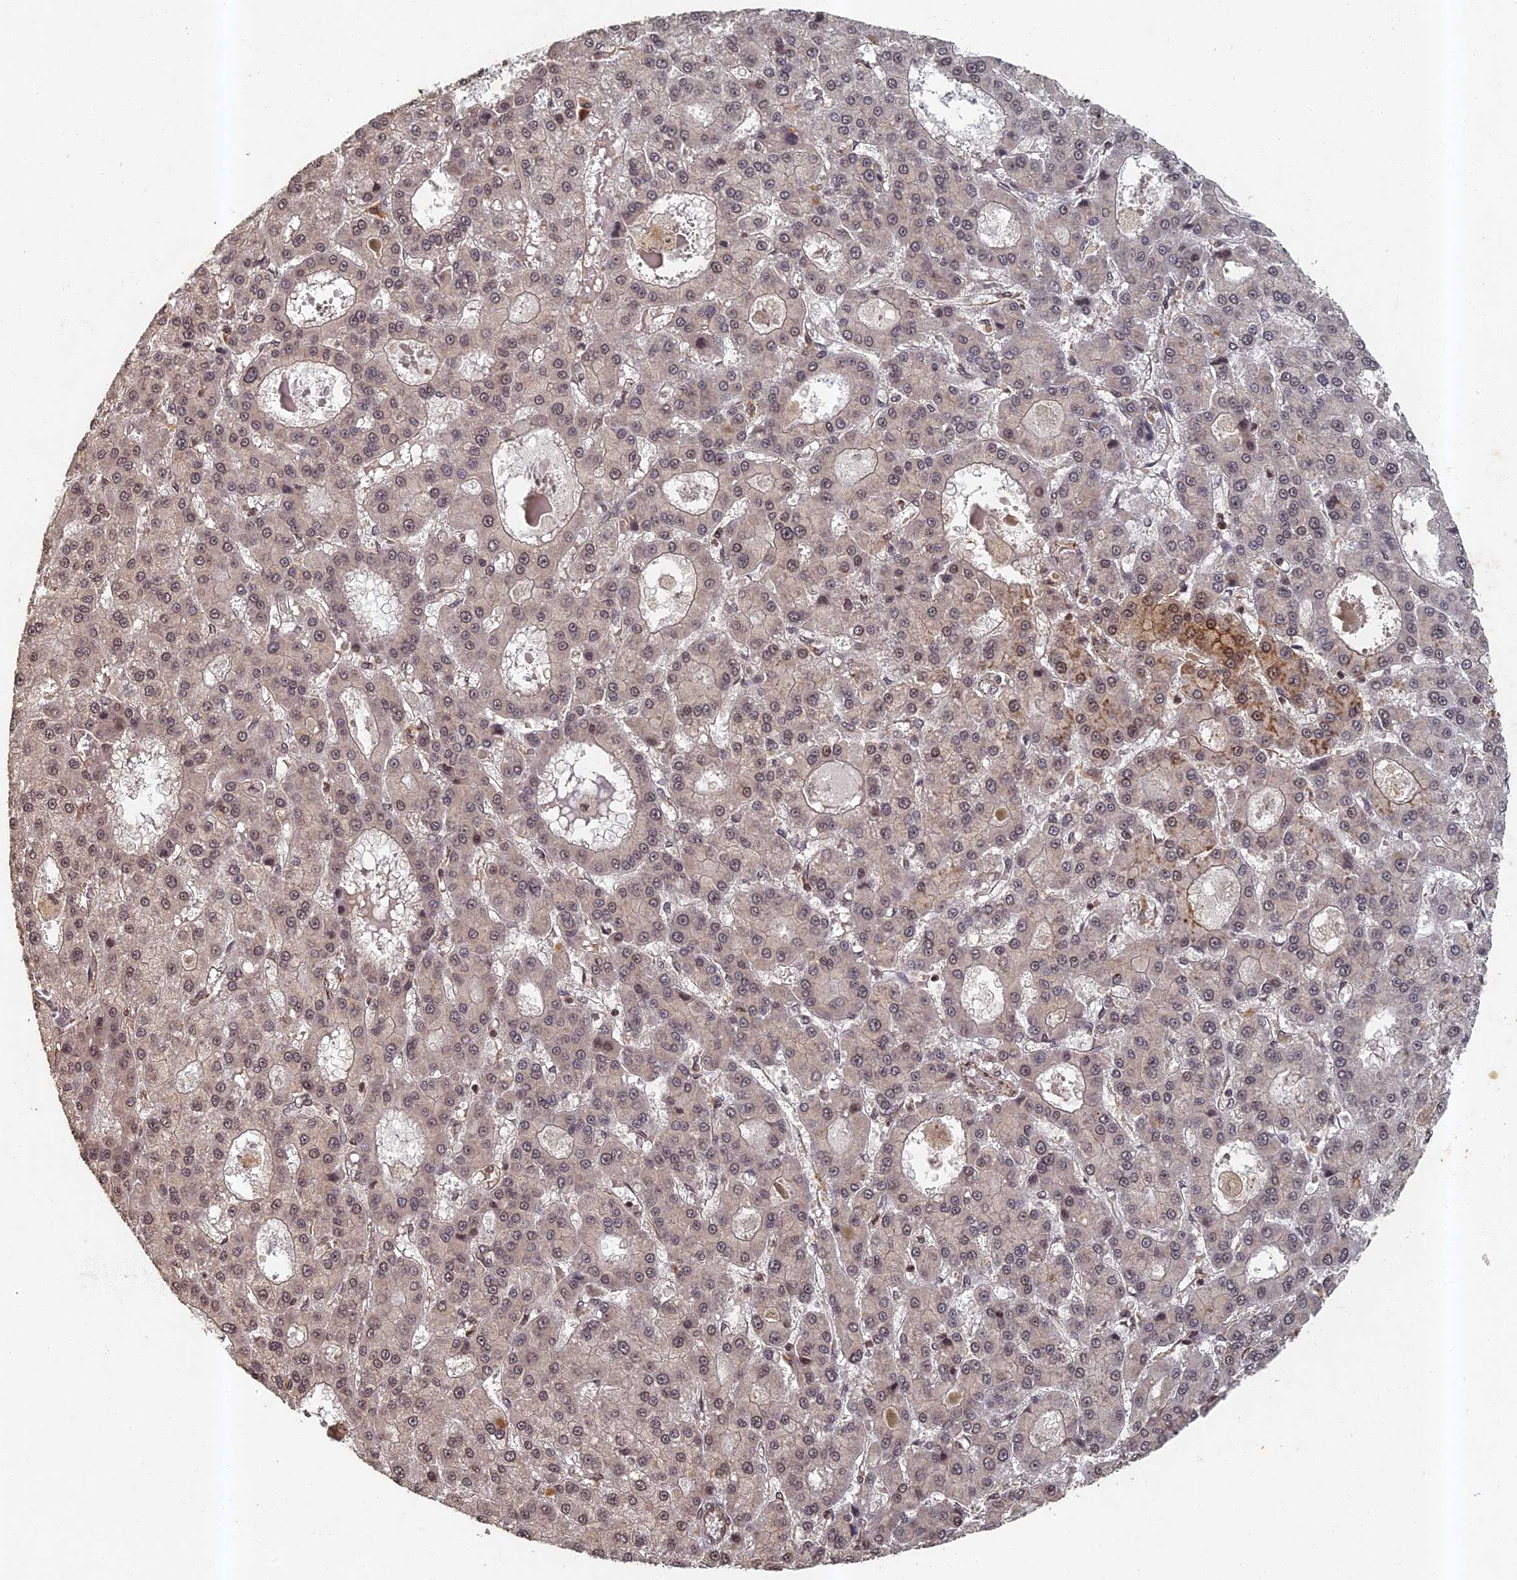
{"staining": {"intensity": "weak", "quantity": "25%-75%", "location": "cytoplasmic/membranous,nuclear"}, "tissue": "liver cancer", "cell_type": "Tumor cells", "image_type": "cancer", "snomed": [{"axis": "morphology", "description": "Carcinoma, Hepatocellular, NOS"}, {"axis": "topography", "description": "Liver"}], "caption": "Immunohistochemistry (IHC) histopathology image of neoplastic tissue: human hepatocellular carcinoma (liver) stained using immunohistochemistry (IHC) displays low levels of weak protein expression localized specifically in the cytoplasmic/membranous and nuclear of tumor cells, appearing as a cytoplasmic/membranous and nuclear brown color.", "gene": "ABCB10", "patient": {"sex": "male", "age": 70}}